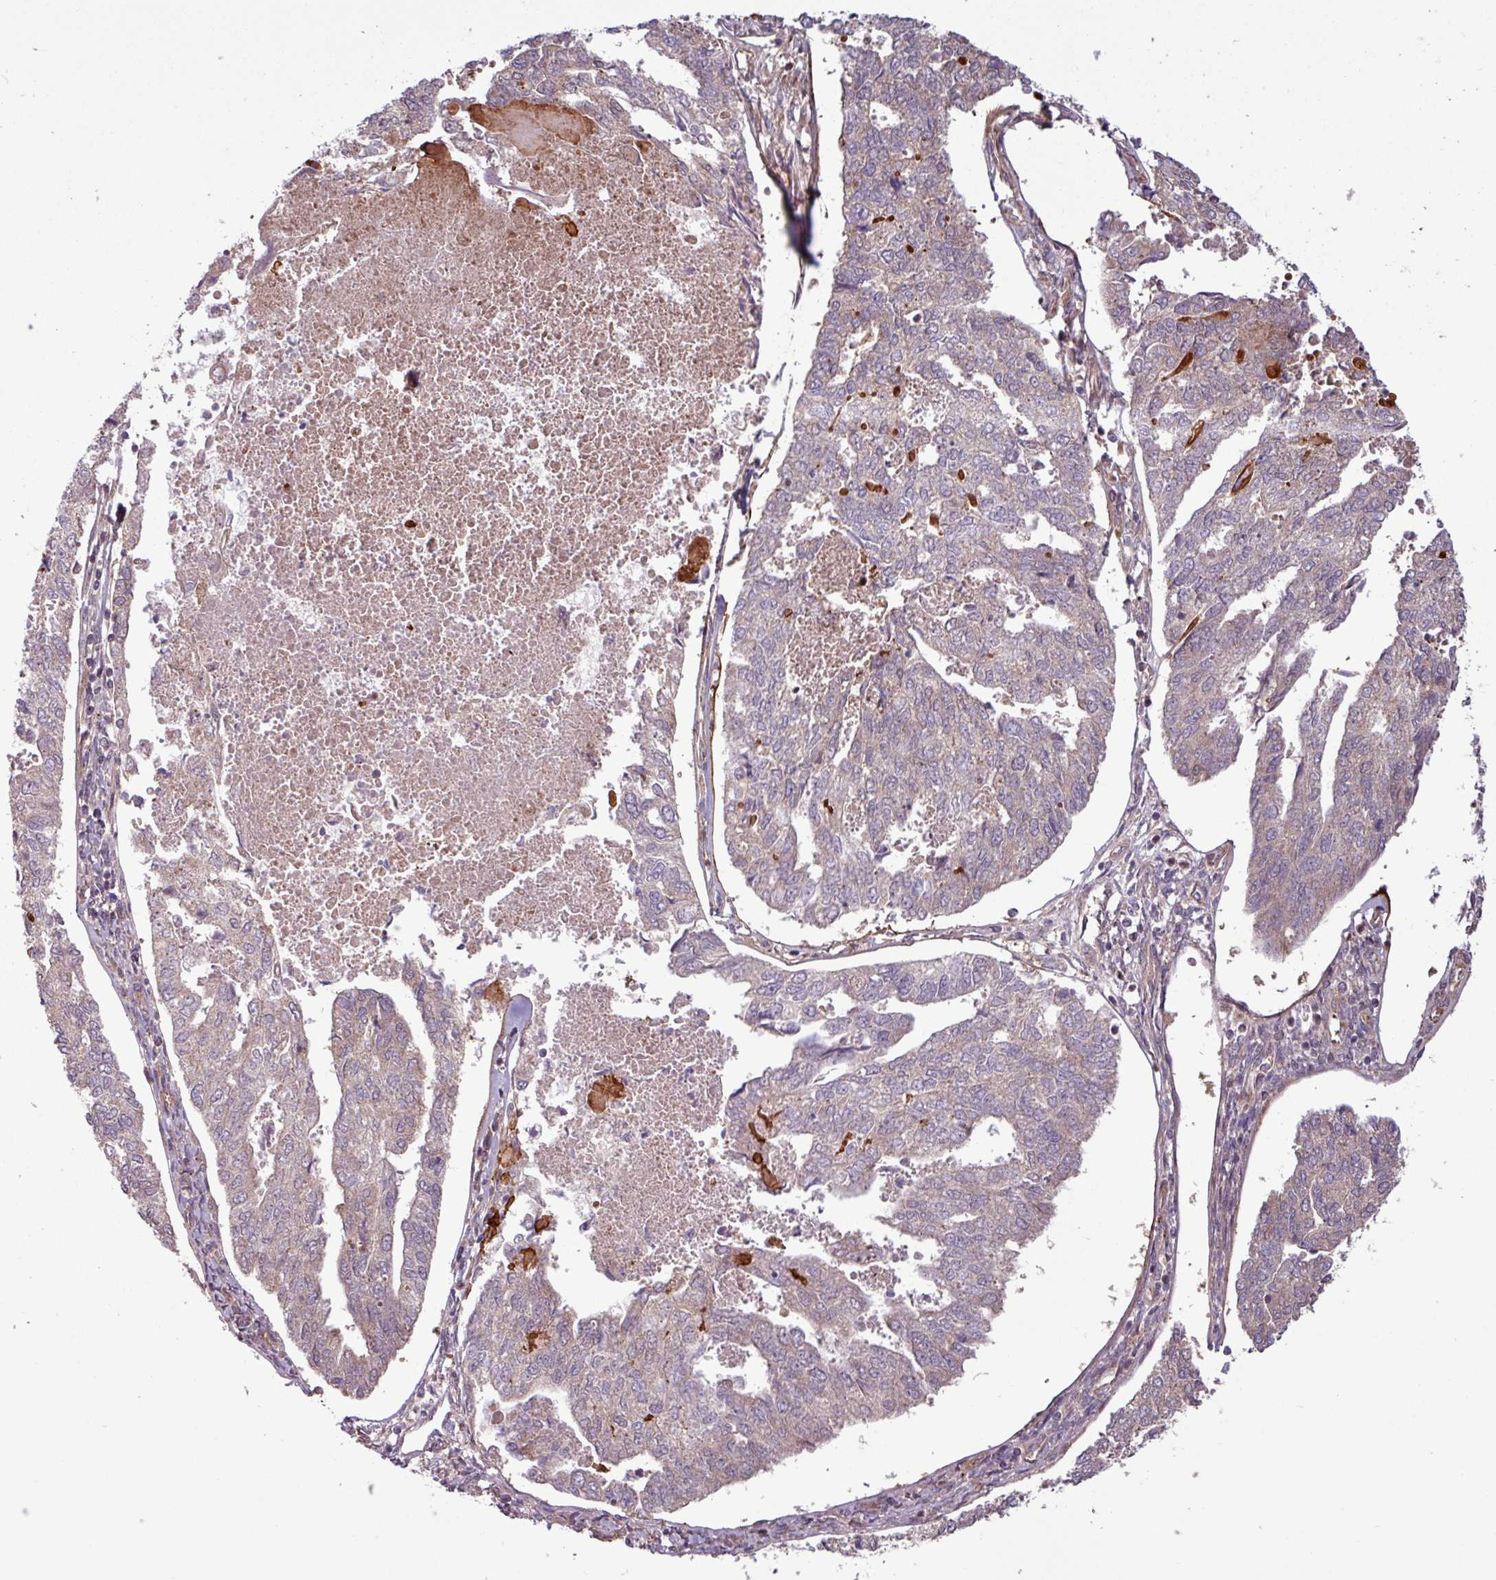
{"staining": {"intensity": "weak", "quantity": ">75%", "location": "cytoplasmic/membranous"}, "tissue": "endometrial cancer", "cell_type": "Tumor cells", "image_type": "cancer", "snomed": [{"axis": "morphology", "description": "Adenocarcinoma, NOS"}, {"axis": "topography", "description": "Endometrium"}], "caption": "Protein expression analysis of adenocarcinoma (endometrial) demonstrates weak cytoplasmic/membranous expression in approximately >75% of tumor cells.", "gene": "PDPR", "patient": {"sex": "female", "age": 73}}